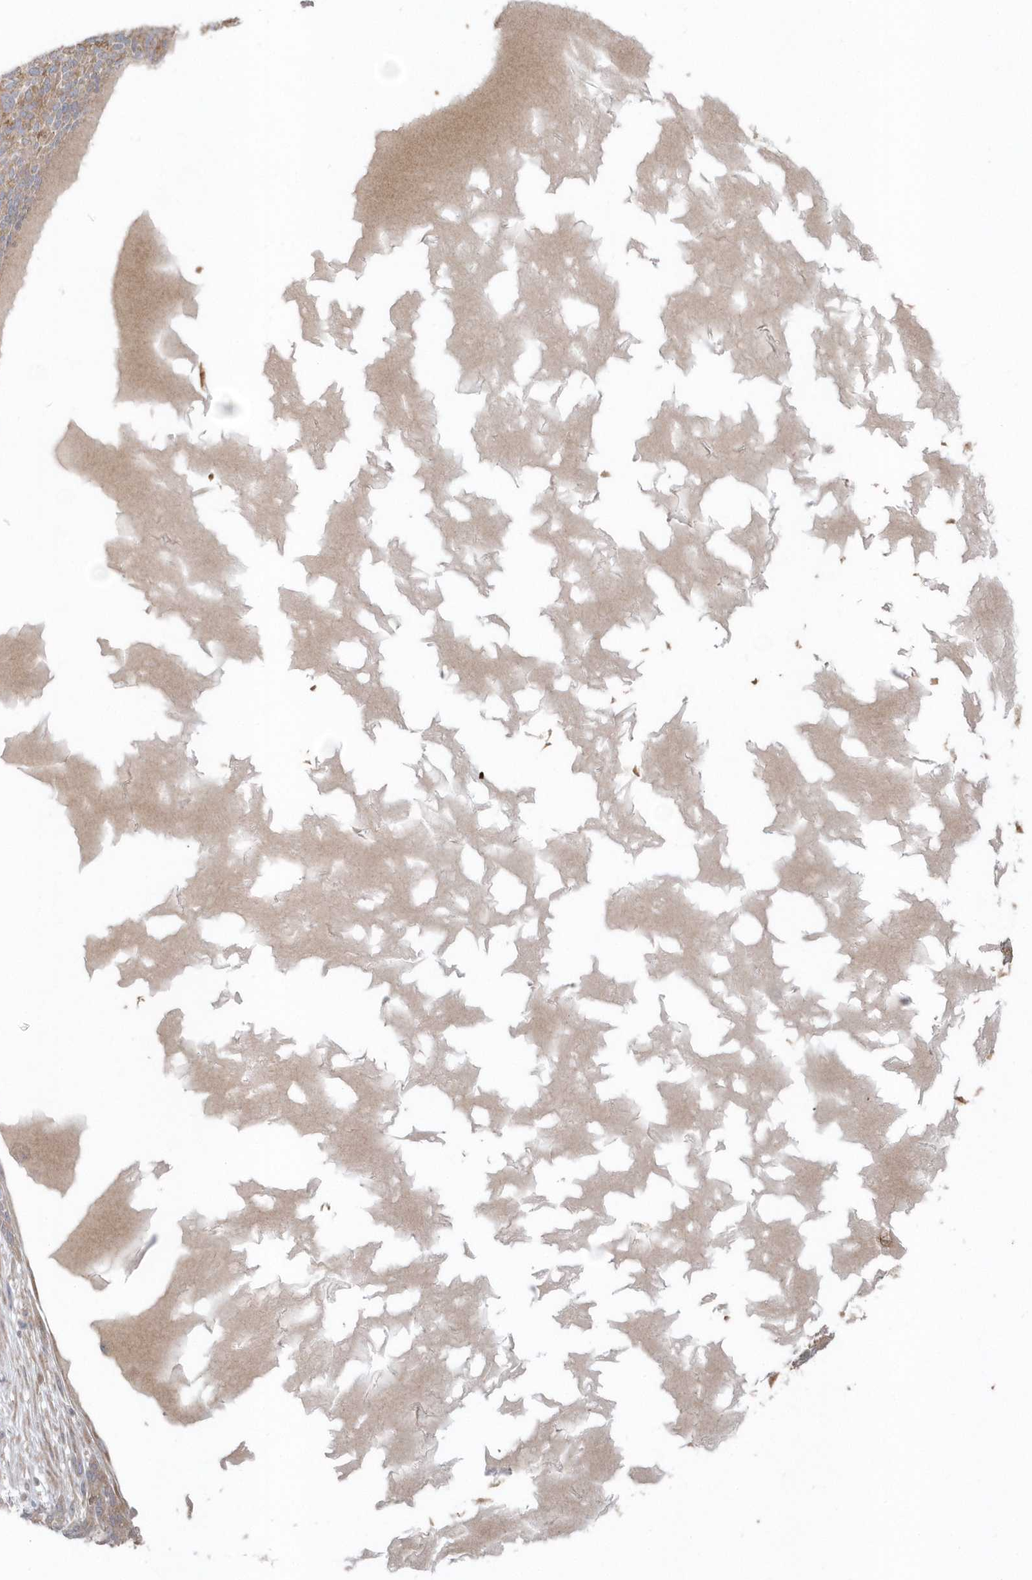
{"staining": {"intensity": "moderate", "quantity": ">75%", "location": "cytoplasmic/membranous"}, "tissue": "skin cancer", "cell_type": "Tumor cells", "image_type": "cancer", "snomed": [{"axis": "morphology", "description": "Squamous cell carcinoma, NOS"}, {"axis": "topography", "description": "Skin"}], "caption": "Skin squamous cell carcinoma stained for a protein (brown) reveals moderate cytoplasmic/membranous positive expression in about >75% of tumor cells.", "gene": "ACTR1A", "patient": {"sex": "female", "age": 90}}